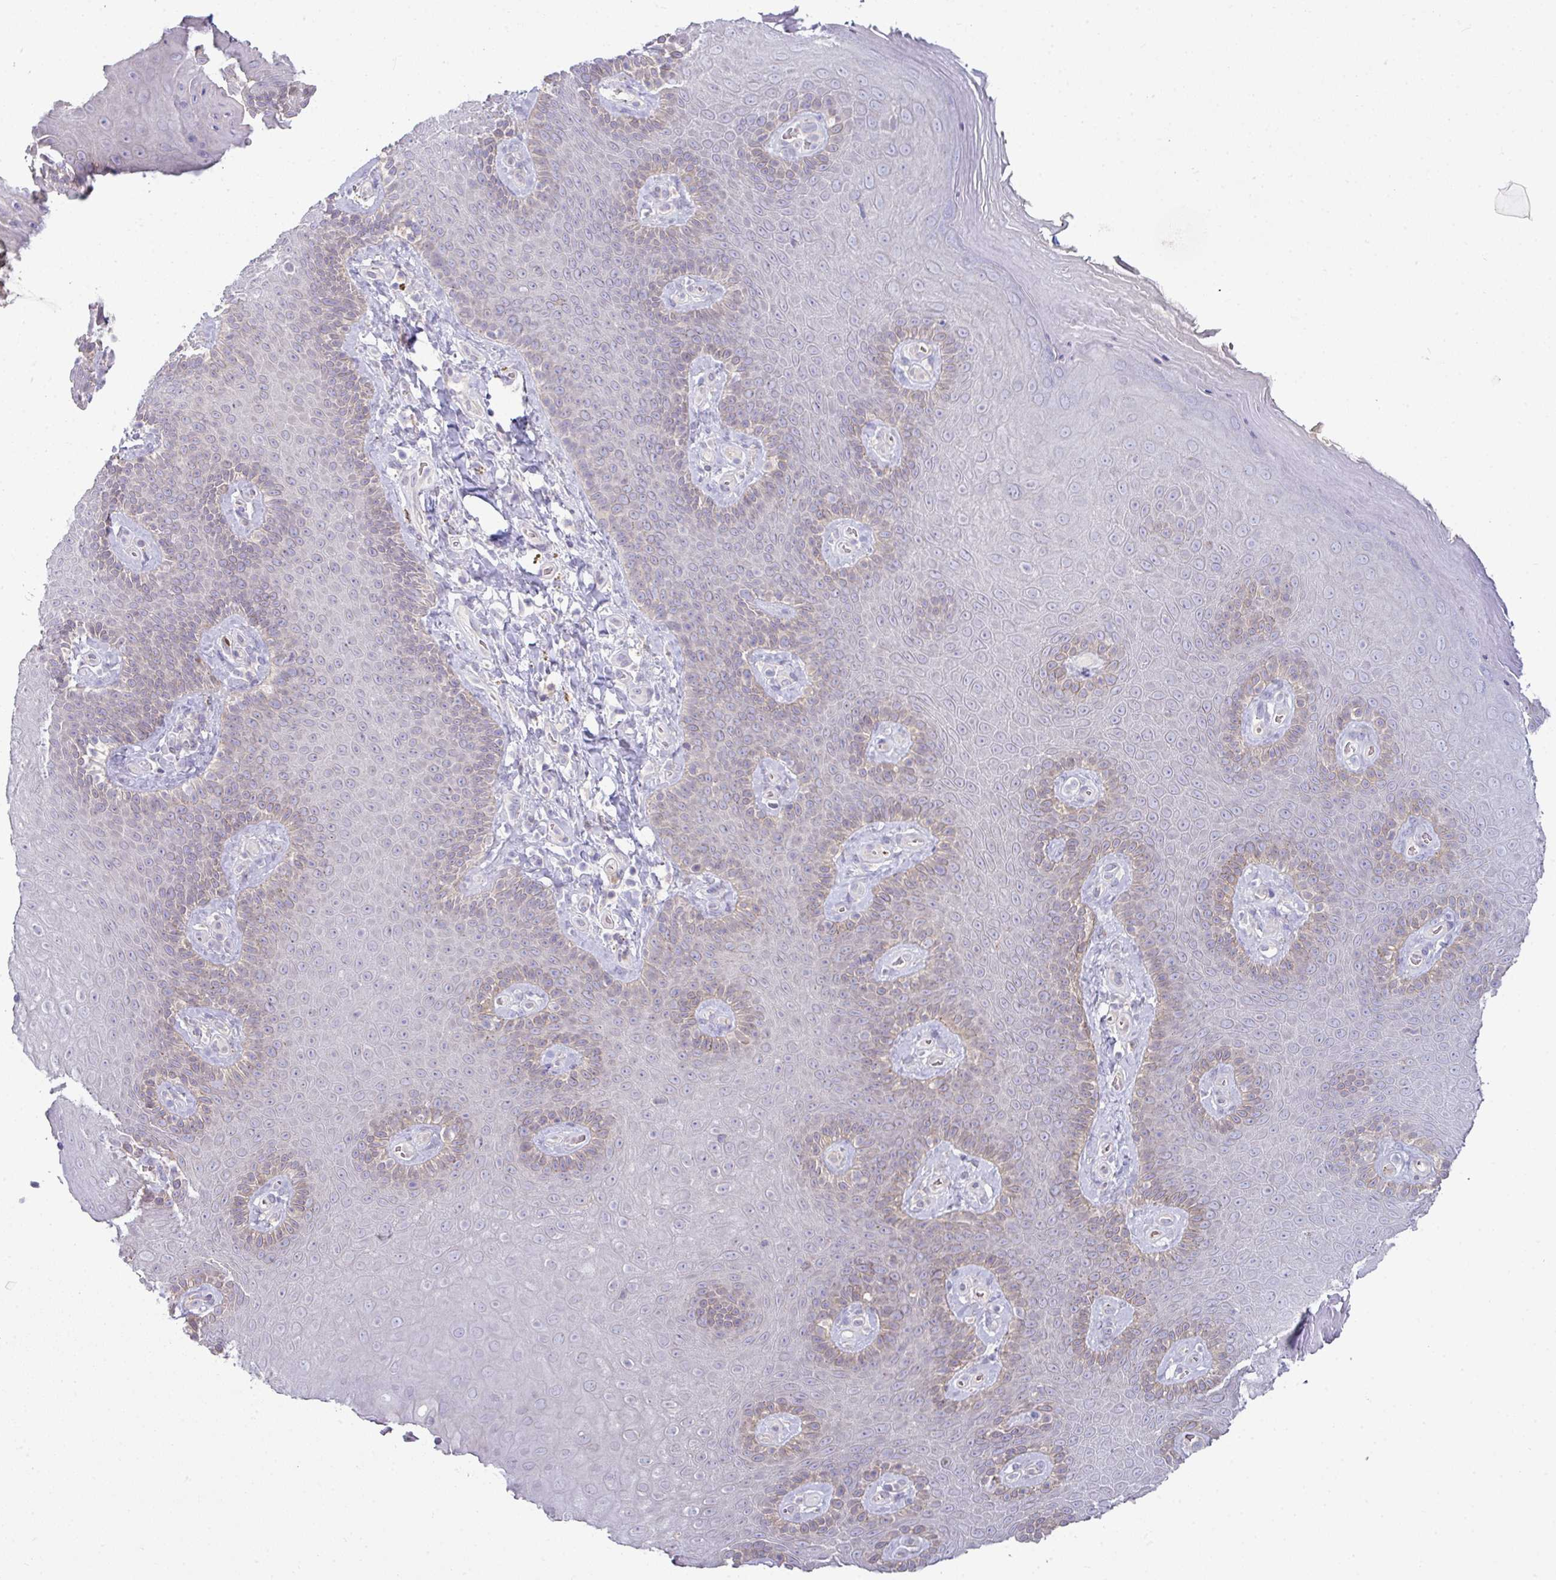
{"staining": {"intensity": "weak", "quantity": "<25%", "location": "cytoplasmic/membranous,nuclear"}, "tissue": "skin", "cell_type": "Epidermal cells", "image_type": "normal", "snomed": [{"axis": "morphology", "description": "Normal tissue, NOS"}, {"axis": "topography", "description": "Anal"}, {"axis": "topography", "description": "Peripheral nerve tissue"}], "caption": "Epidermal cells show no significant protein expression in benign skin.", "gene": "SLAMF6", "patient": {"sex": "male", "age": 53}}